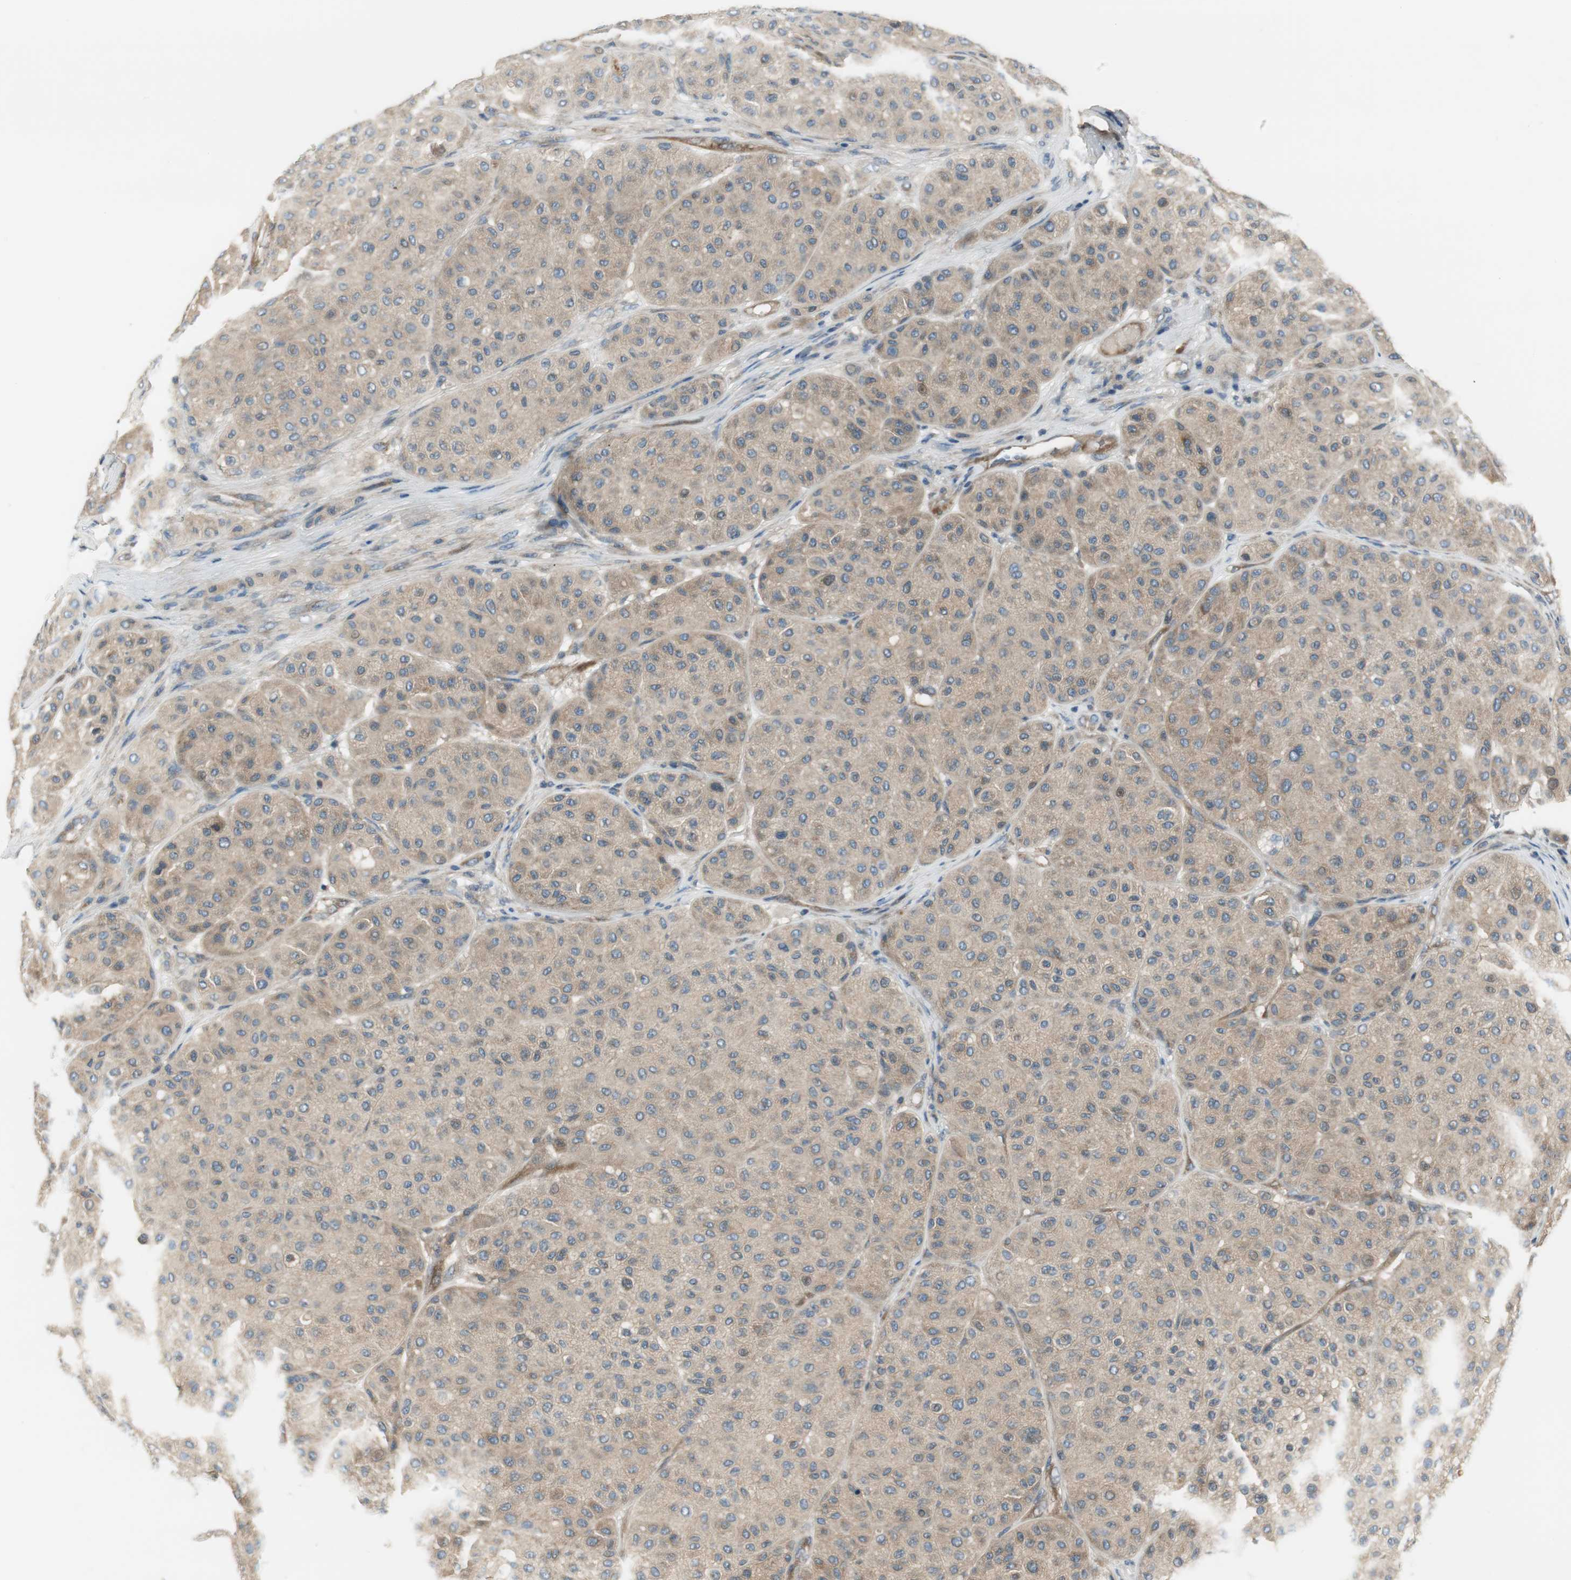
{"staining": {"intensity": "moderate", "quantity": ">75%", "location": "cytoplasmic/membranous"}, "tissue": "melanoma", "cell_type": "Tumor cells", "image_type": "cancer", "snomed": [{"axis": "morphology", "description": "Normal tissue, NOS"}, {"axis": "morphology", "description": "Malignant melanoma, Metastatic site"}, {"axis": "topography", "description": "Skin"}], "caption": "IHC histopathology image of melanoma stained for a protein (brown), which reveals medium levels of moderate cytoplasmic/membranous staining in about >75% of tumor cells.", "gene": "PRKAA1", "patient": {"sex": "male", "age": 41}}